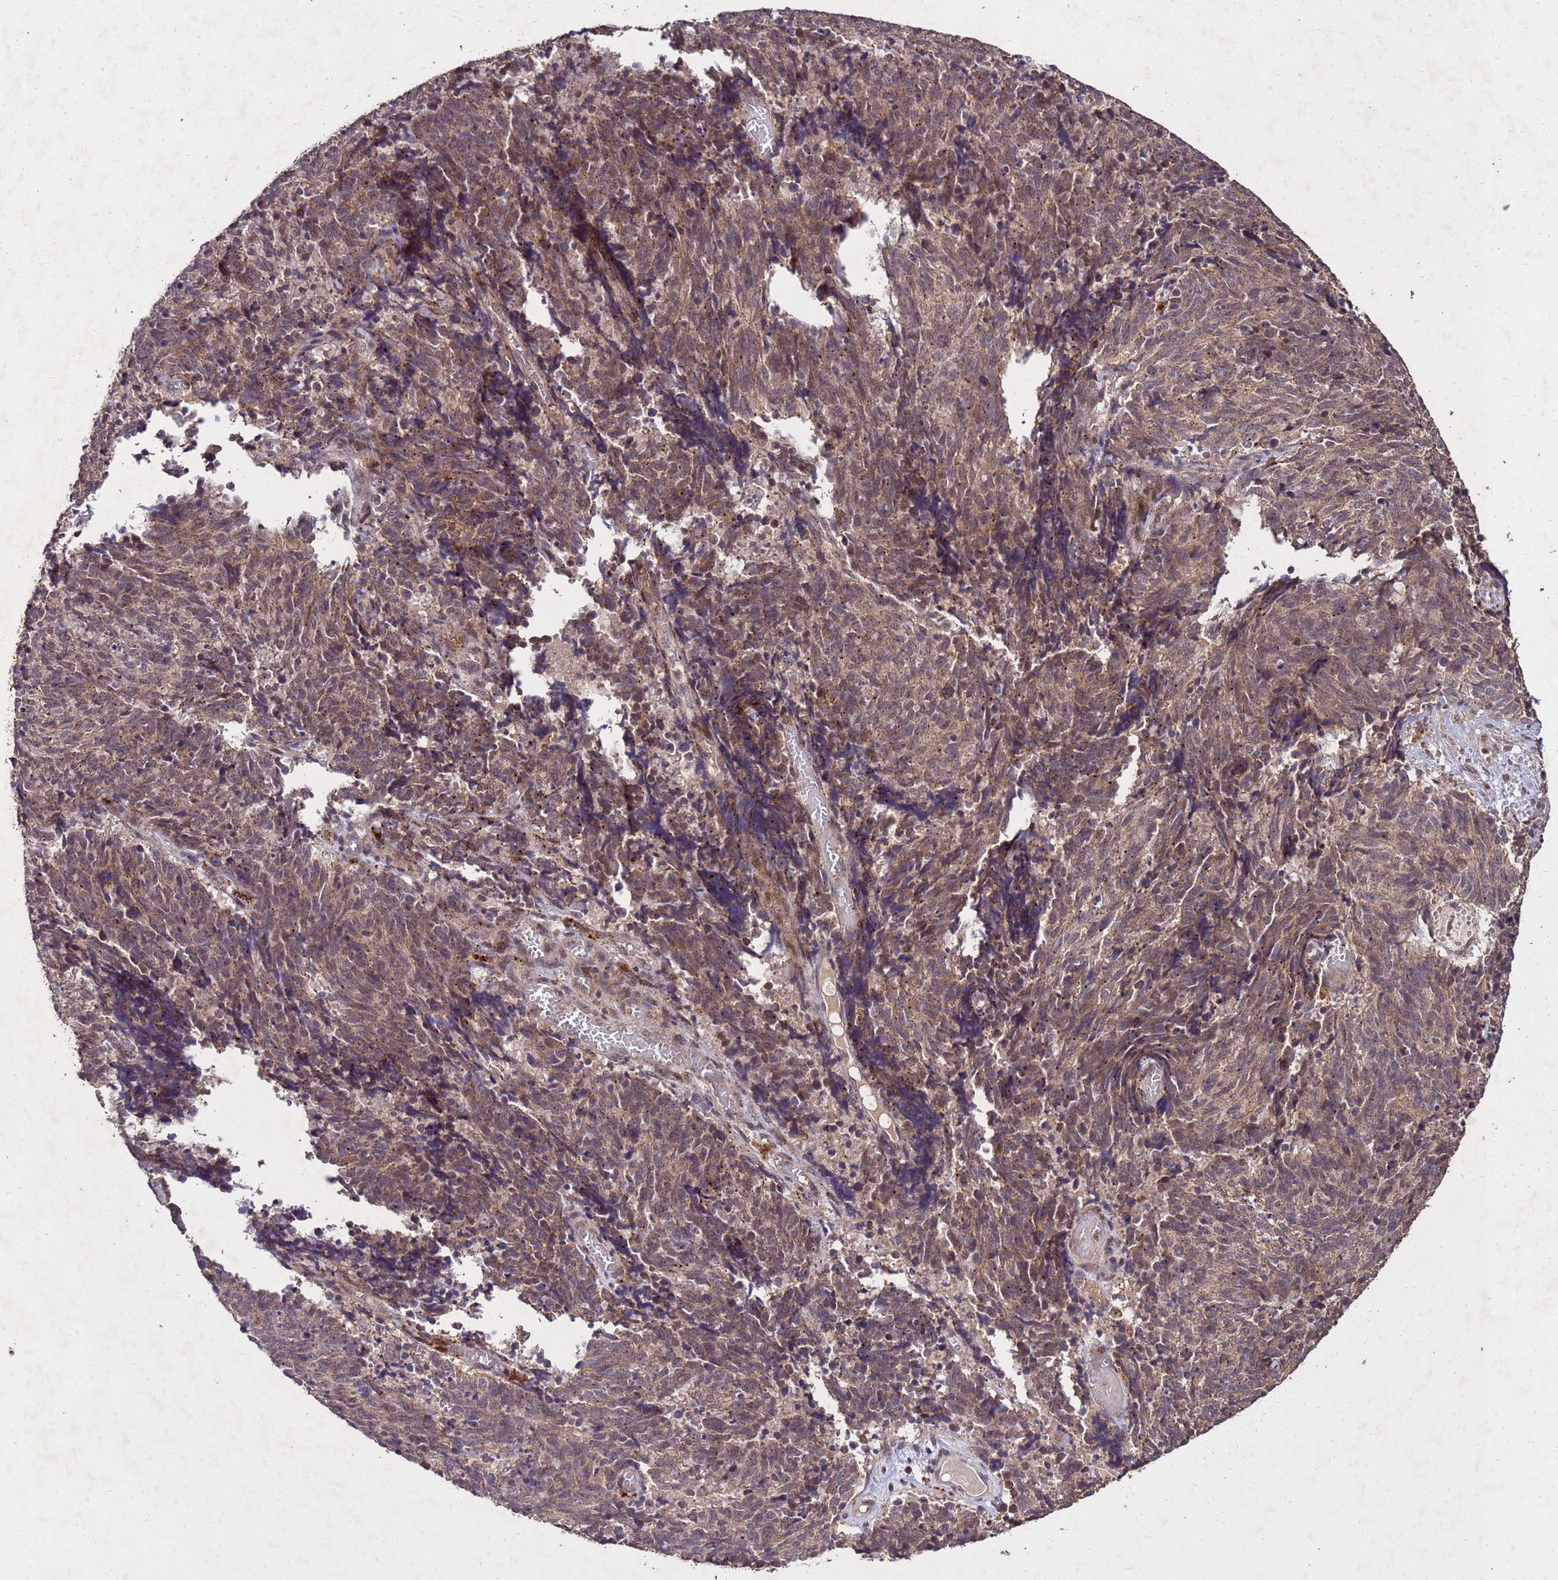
{"staining": {"intensity": "moderate", "quantity": ">75%", "location": "cytoplasmic/membranous,nuclear"}, "tissue": "cervical cancer", "cell_type": "Tumor cells", "image_type": "cancer", "snomed": [{"axis": "morphology", "description": "Squamous cell carcinoma, NOS"}, {"axis": "topography", "description": "Cervix"}], "caption": "Brown immunohistochemical staining in human cervical cancer (squamous cell carcinoma) reveals moderate cytoplasmic/membranous and nuclear positivity in about >75% of tumor cells.", "gene": "TOR4A", "patient": {"sex": "female", "age": 29}}